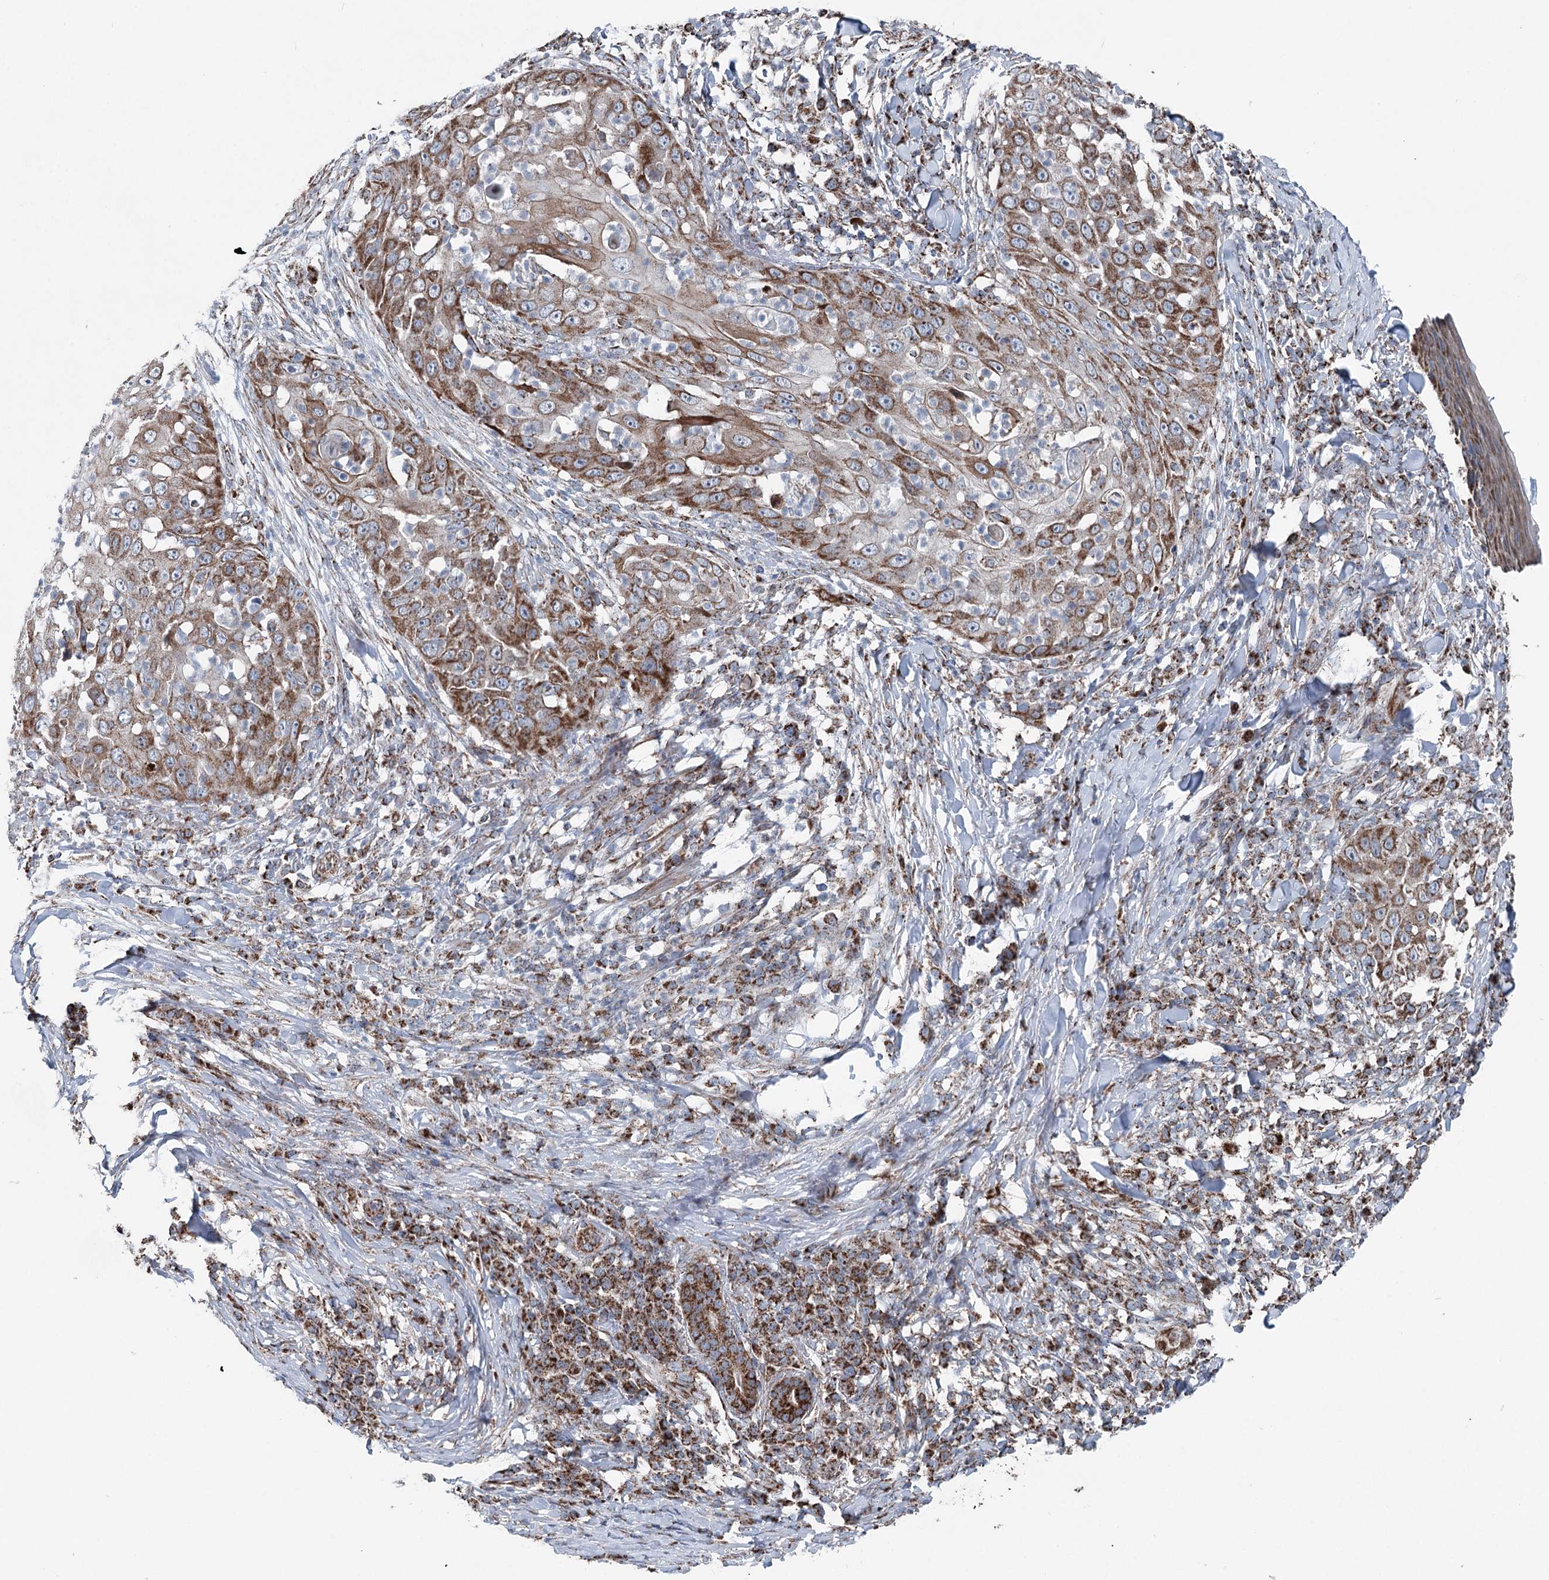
{"staining": {"intensity": "moderate", "quantity": ">75%", "location": "cytoplasmic/membranous"}, "tissue": "skin cancer", "cell_type": "Tumor cells", "image_type": "cancer", "snomed": [{"axis": "morphology", "description": "Squamous cell carcinoma, NOS"}, {"axis": "topography", "description": "Skin"}], "caption": "Immunohistochemical staining of human skin cancer displays medium levels of moderate cytoplasmic/membranous expression in approximately >75% of tumor cells.", "gene": "UCN3", "patient": {"sex": "female", "age": 44}}